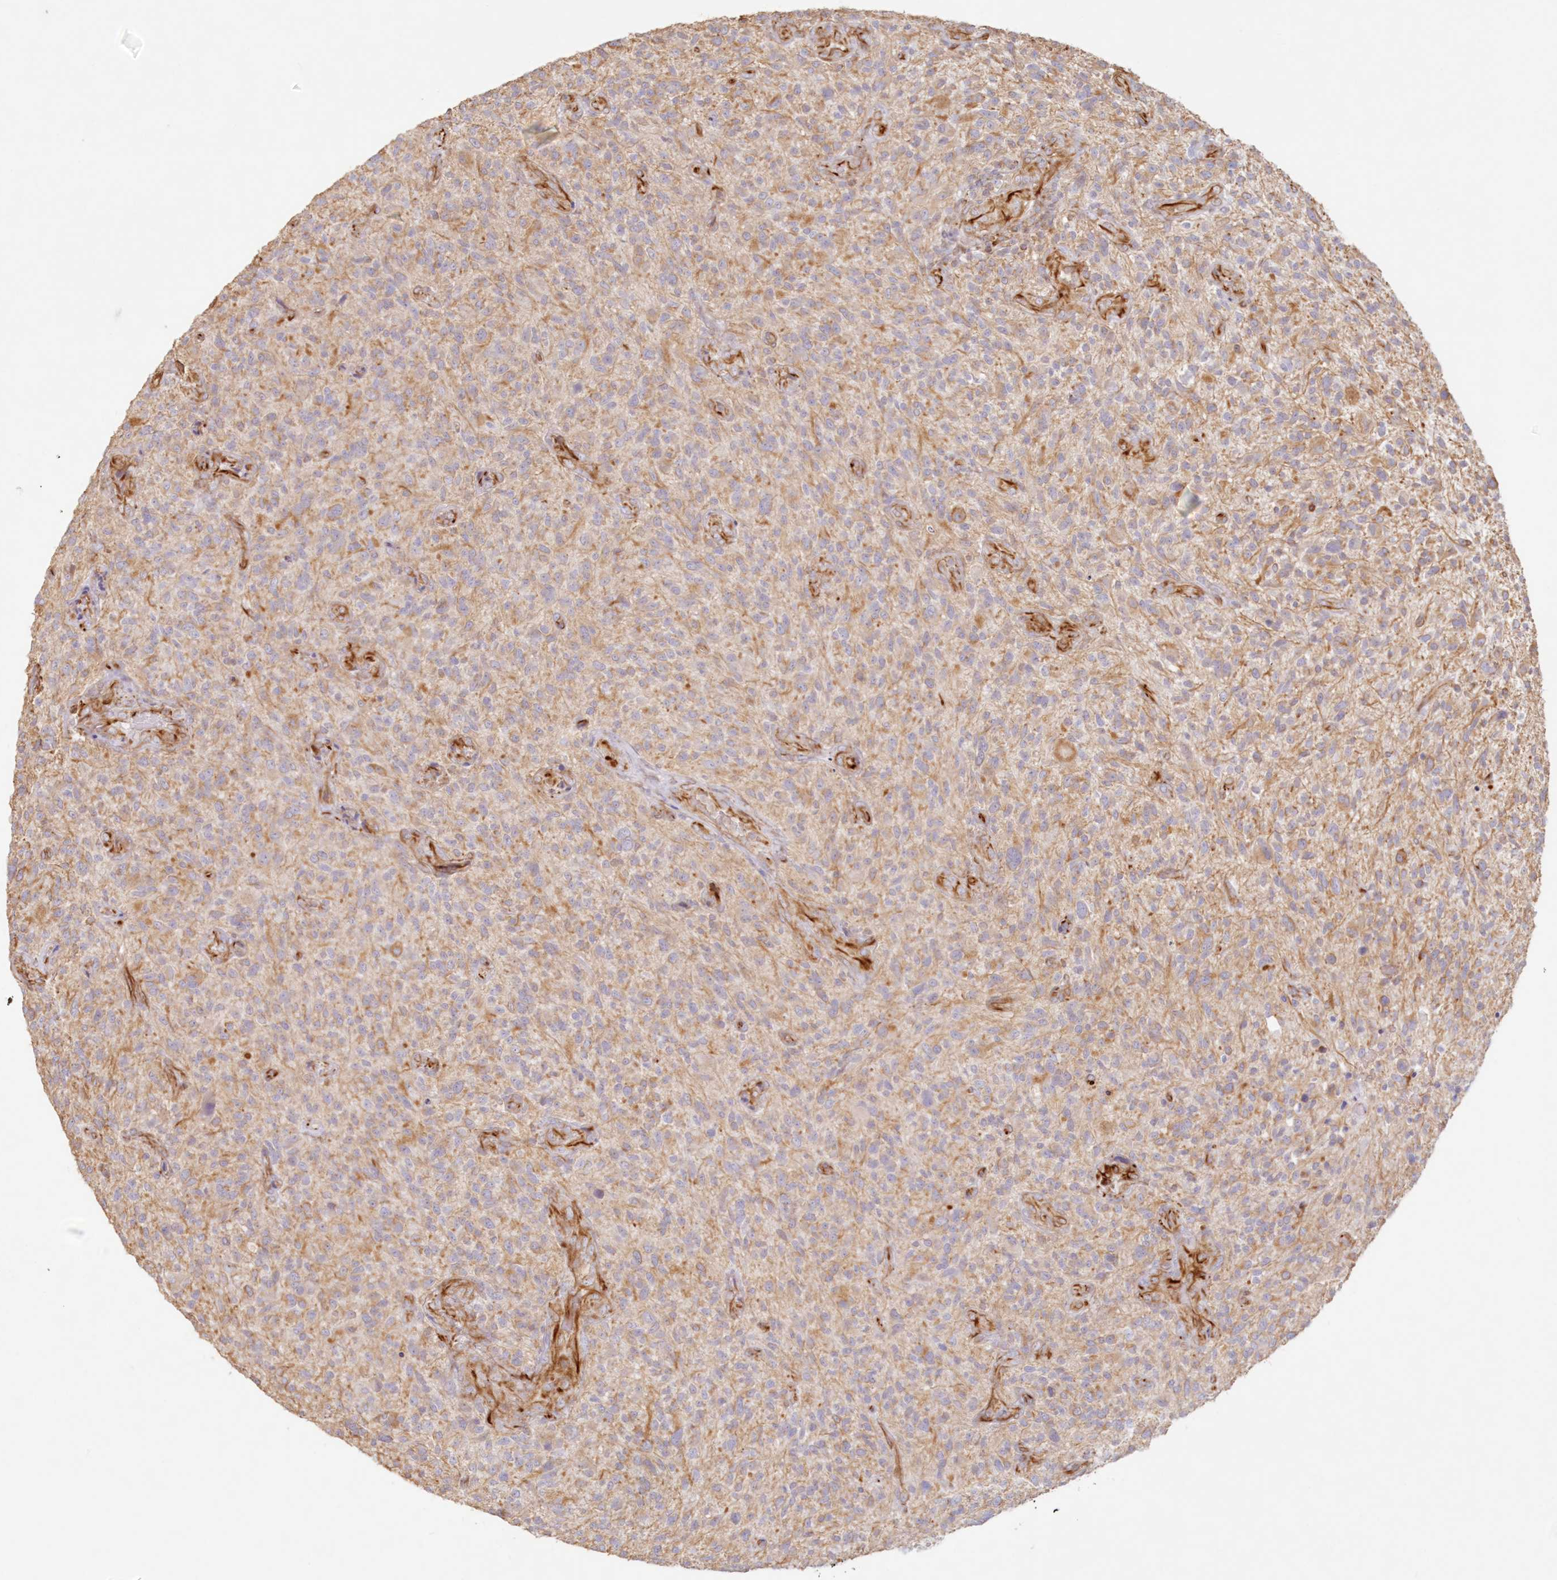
{"staining": {"intensity": "moderate", "quantity": "<25%", "location": "cytoplasmic/membranous"}, "tissue": "glioma", "cell_type": "Tumor cells", "image_type": "cancer", "snomed": [{"axis": "morphology", "description": "Glioma, malignant, High grade"}, {"axis": "topography", "description": "Brain"}], "caption": "Immunohistochemical staining of high-grade glioma (malignant) demonstrates low levels of moderate cytoplasmic/membranous positivity in approximately <25% of tumor cells.", "gene": "DMRTB1", "patient": {"sex": "male", "age": 47}}